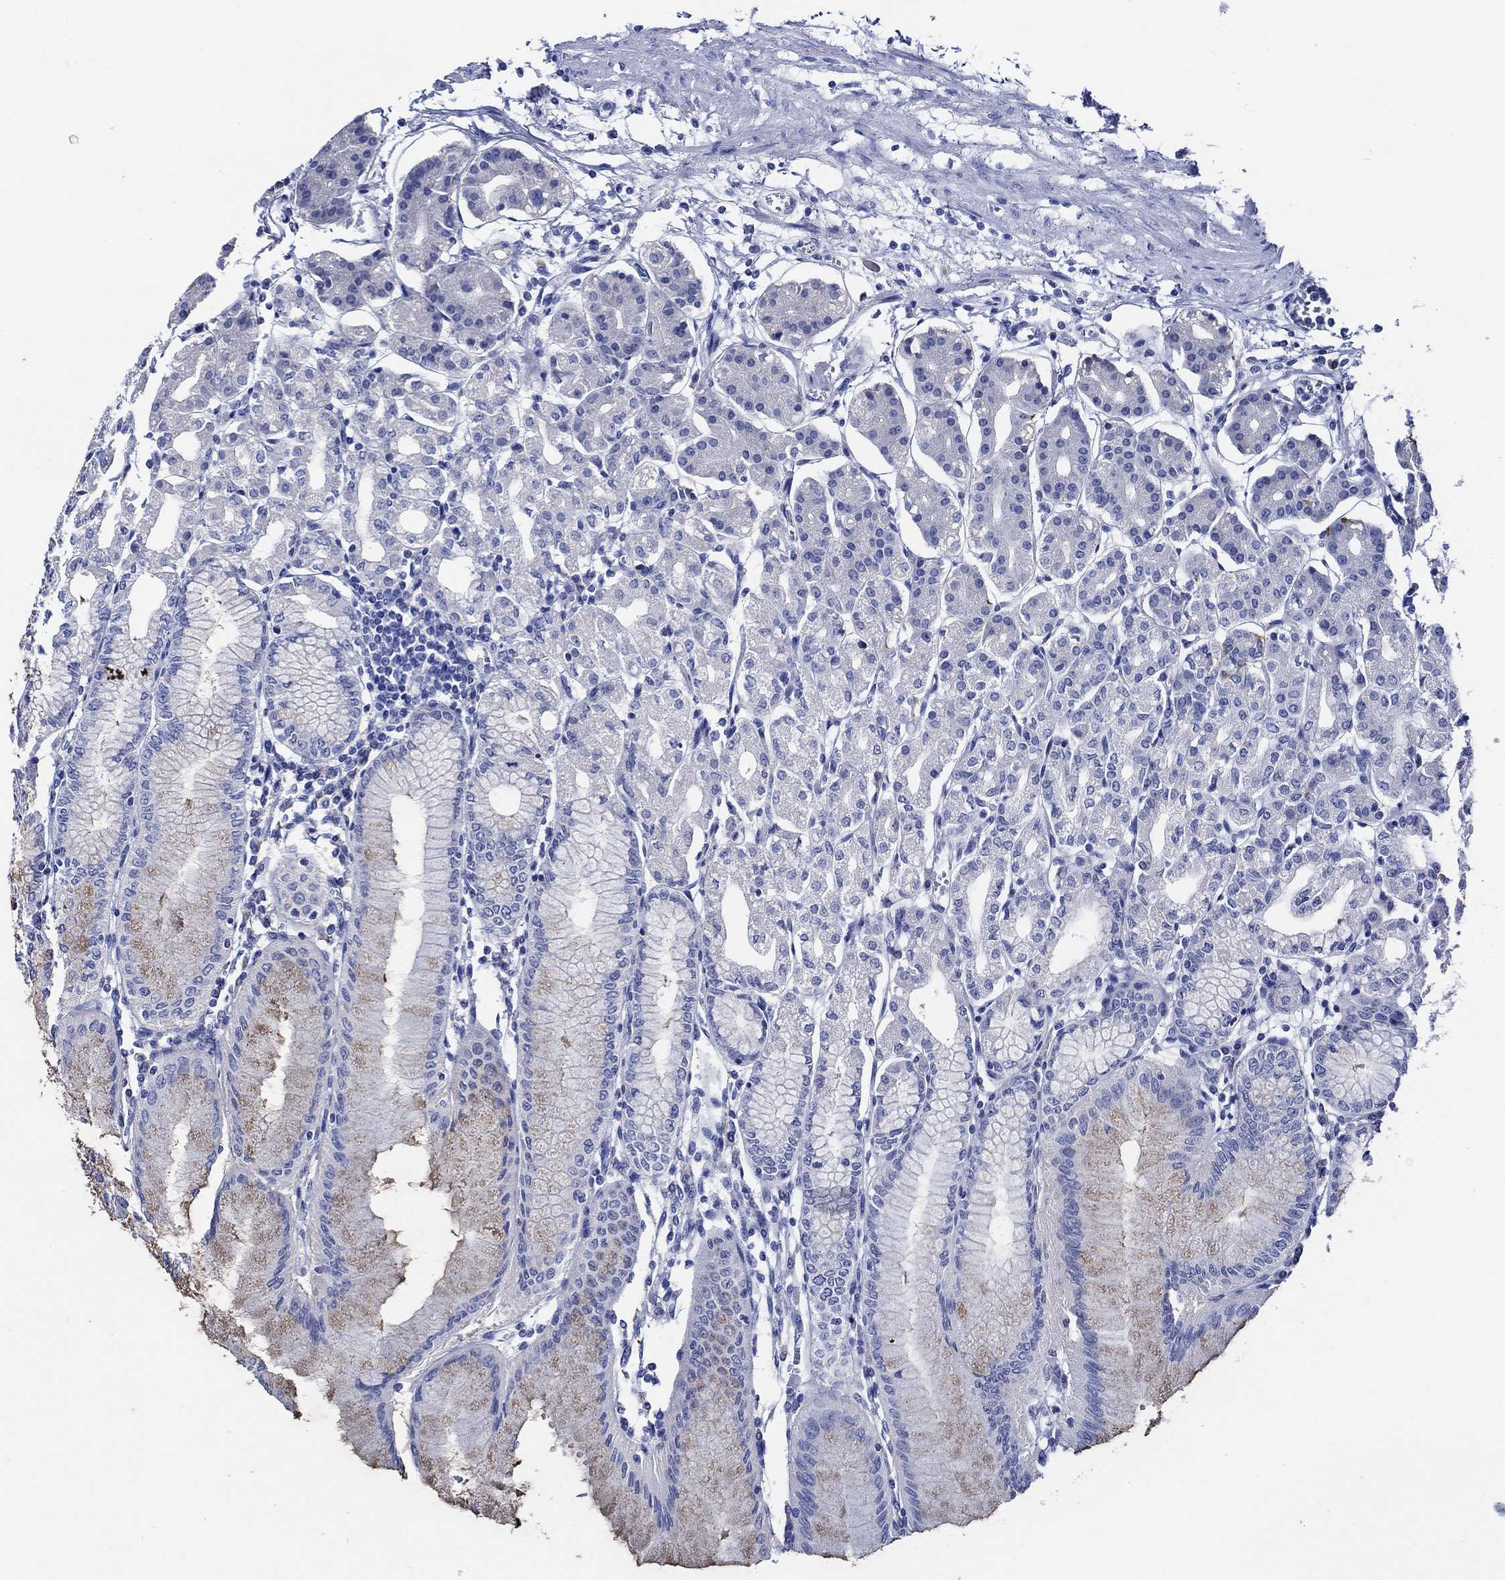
{"staining": {"intensity": "weak", "quantity": "<25%", "location": "cytoplasmic/membranous"}, "tissue": "stomach", "cell_type": "Glandular cells", "image_type": "normal", "snomed": [{"axis": "morphology", "description": "Normal tissue, NOS"}, {"axis": "topography", "description": "Skeletal muscle"}, {"axis": "topography", "description": "Stomach"}], "caption": "DAB immunohistochemical staining of unremarkable human stomach reveals no significant staining in glandular cells.", "gene": "WDR62", "patient": {"sex": "female", "age": 57}}